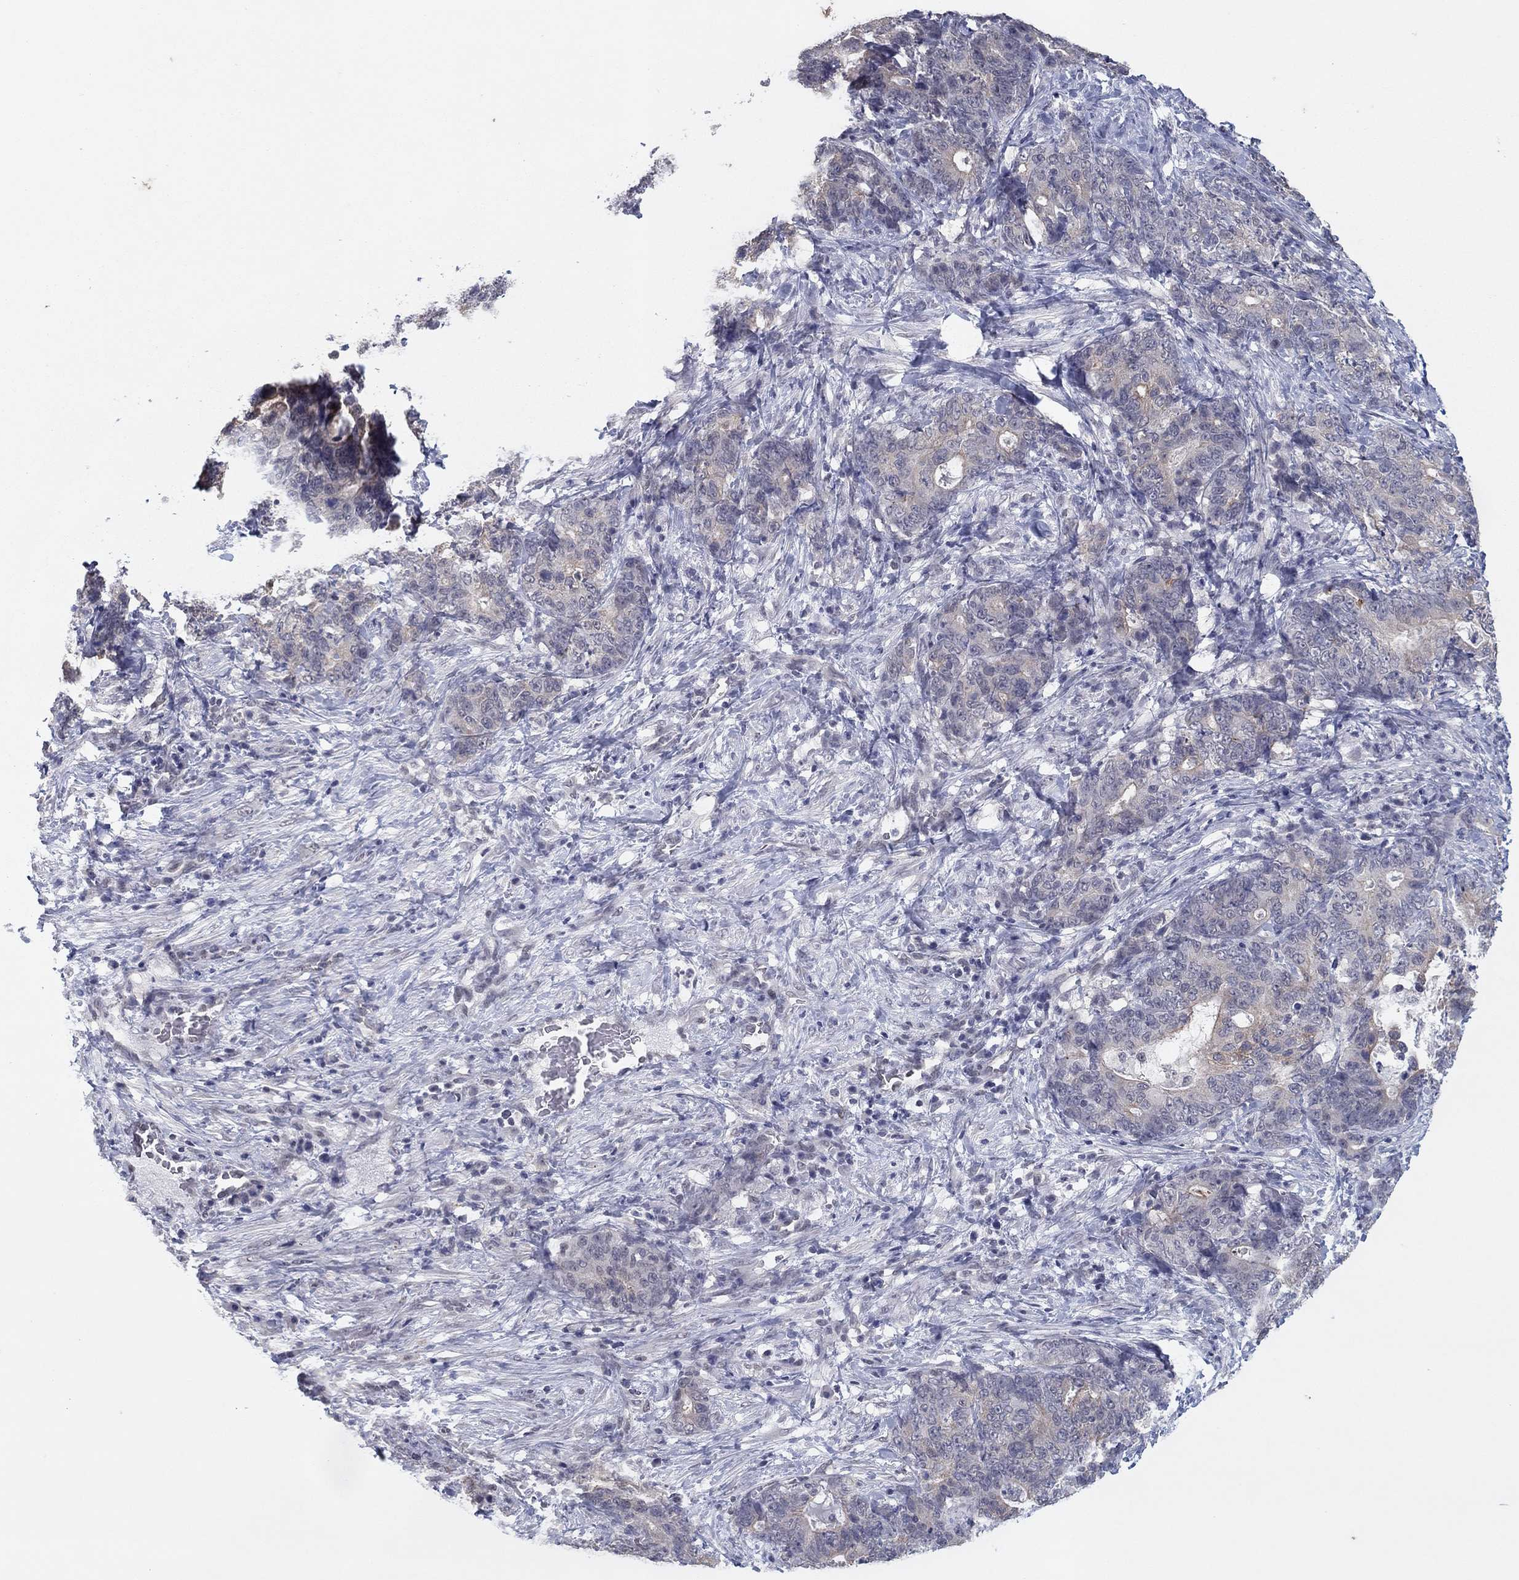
{"staining": {"intensity": "negative", "quantity": "none", "location": "none"}, "tissue": "stomach cancer", "cell_type": "Tumor cells", "image_type": "cancer", "snomed": [{"axis": "morphology", "description": "Normal tissue, NOS"}, {"axis": "morphology", "description": "Adenocarcinoma, NOS"}, {"axis": "topography", "description": "Stomach"}], "caption": "Tumor cells show no significant protein expression in stomach cancer (adenocarcinoma).", "gene": "SLC22A2", "patient": {"sex": "female", "age": 64}}